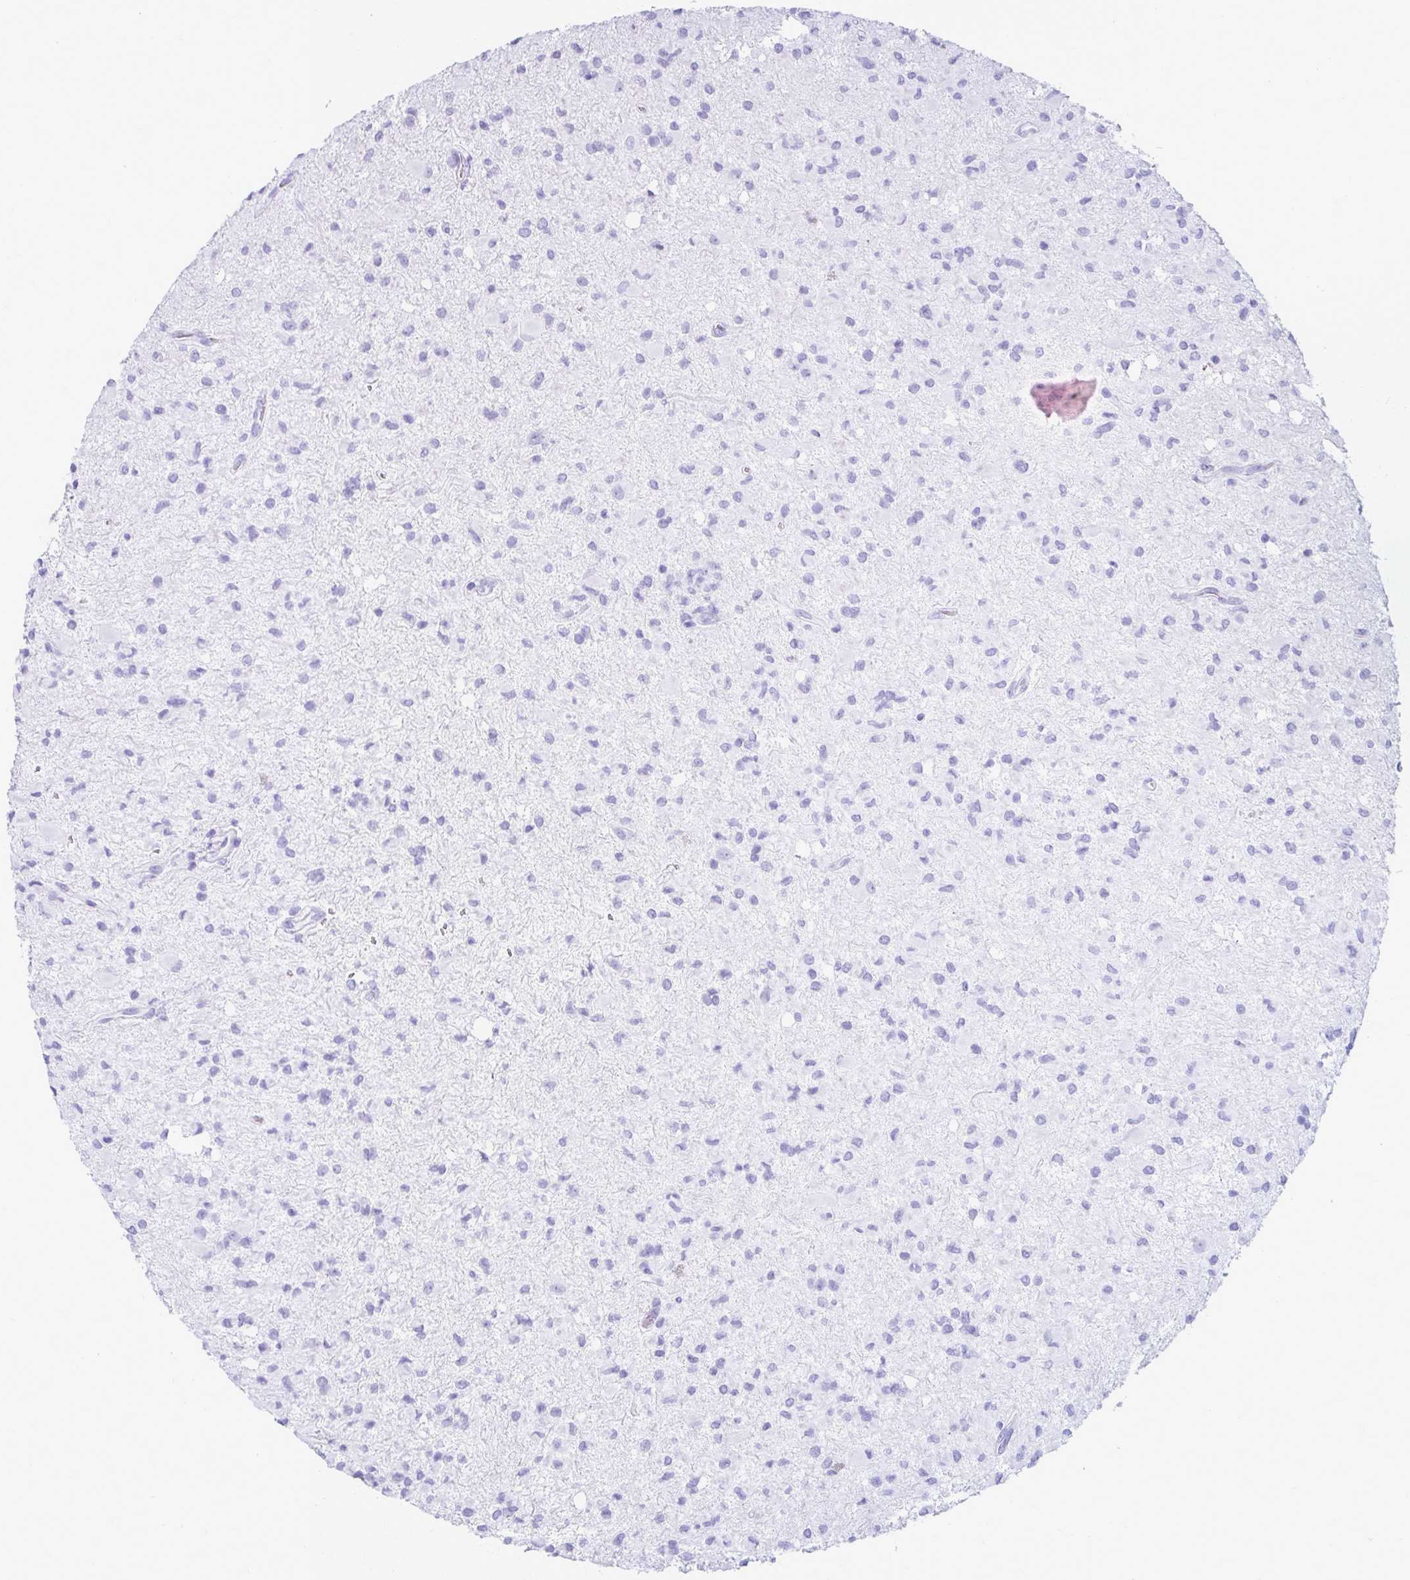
{"staining": {"intensity": "negative", "quantity": "none", "location": "none"}, "tissue": "glioma", "cell_type": "Tumor cells", "image_type": "cancer", "snomed": [{"axis": "morphology", "description": "Glioma, malignant, Low grade"}, {"axis": "topography", "description": "Brain"}], "caption": "High magnification brightfield microscopy of malignant glioma (low-grade) stained with DAB (brown) and counterstained with hematoxylin (blue): tumor cells show no significant expression.", "gene": "ATP4B", "patient": {"sex": "female", "age": 33}}